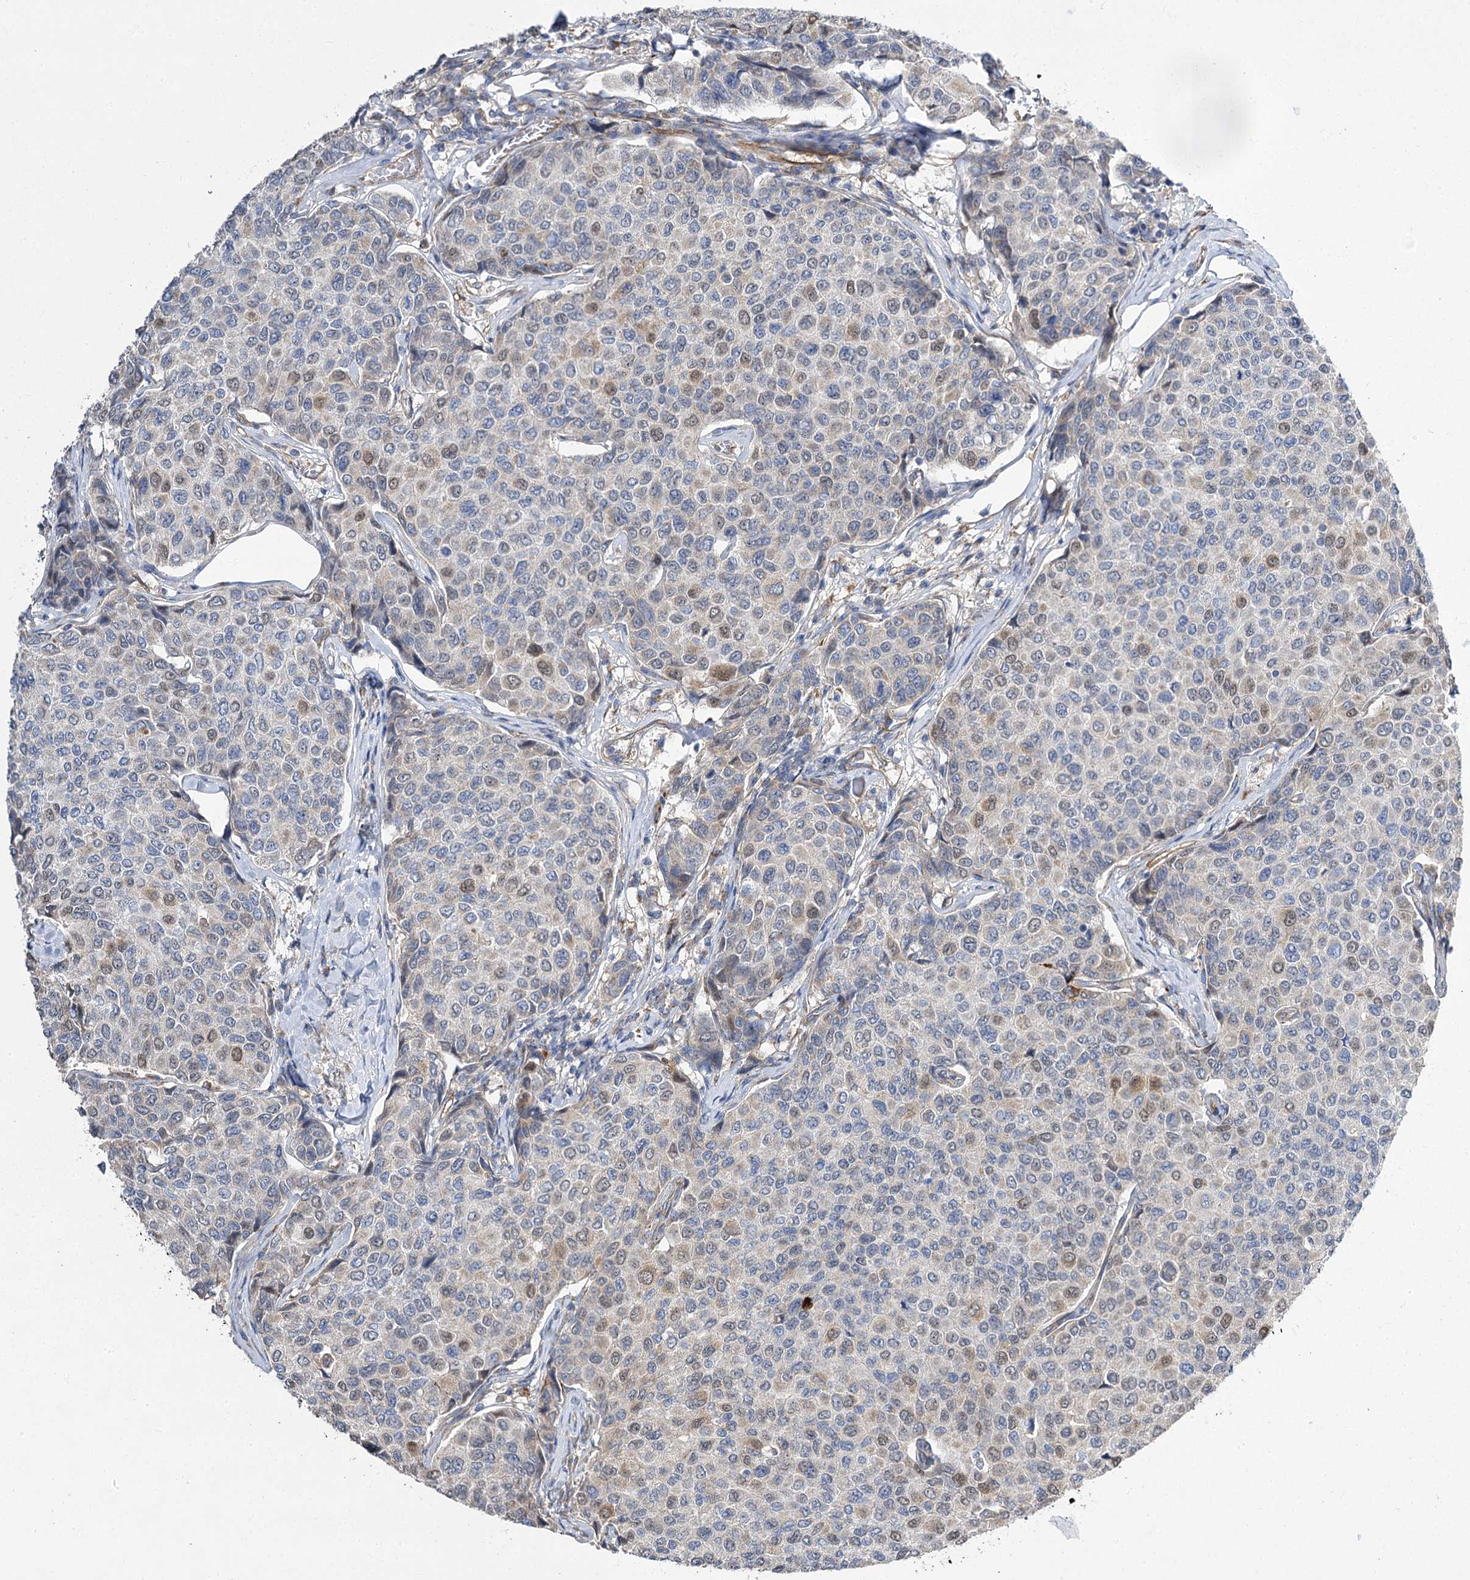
{"staining": {"intensity": "weak", "quantity": "<25%", "location": "cytoplasmic/membranous"}, "tissue": "breast cancer", "cell_type": "Tumor cells", "image_type": "cancer", "snomed": [{"axis": "morphology", "description": "Duct carcinoma"}, {"axis": "topography", "description": "Breast"}], "caption": "High magnification brightfield microscopy of breast cancer (invasive ductal carcinoma) stained with DAB (brown) and counterstained with hematoxylin (blue): tumor cells show no significant staining.", "gene": "RMDN2", "patient": {"sex": "female", "age": 55}}